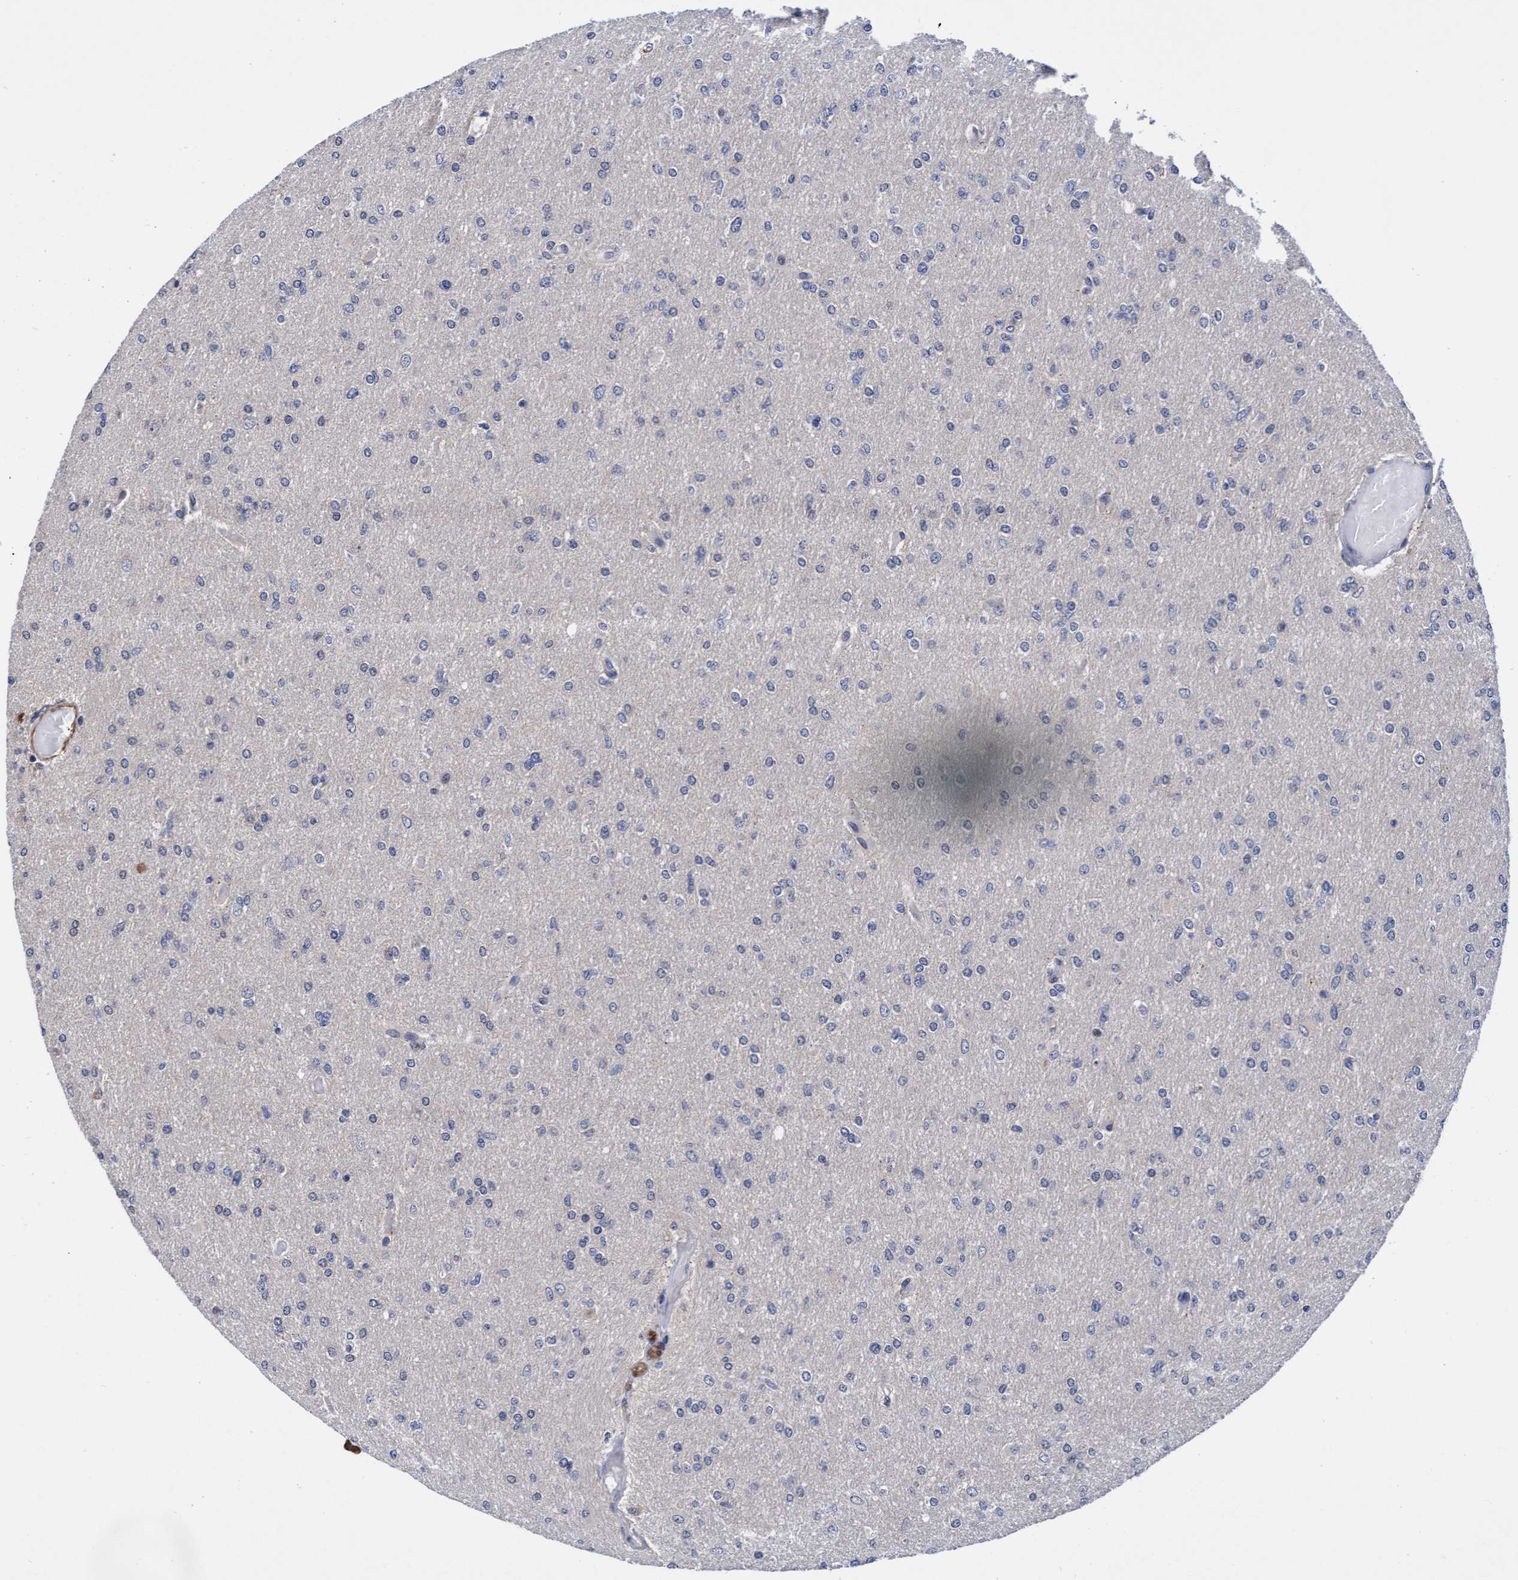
{"staining": {"intensity": "negative", "quantity": "none", "location": "none"}, "tissue": "glioma", "cell_type": "Tumor cells", "image_type": "cancer", "snomed": [{"axis": "morphology", "description": "Glioma, malignant, High grade"}, {"axis": "topography", "description": "Cerebral cortex"}], "caption": "There is no significant expression in tumor cells of malignant glioma (high-grade).", "gene": "EFCAB13", "patient": {"sex": "female", "age": 36}}